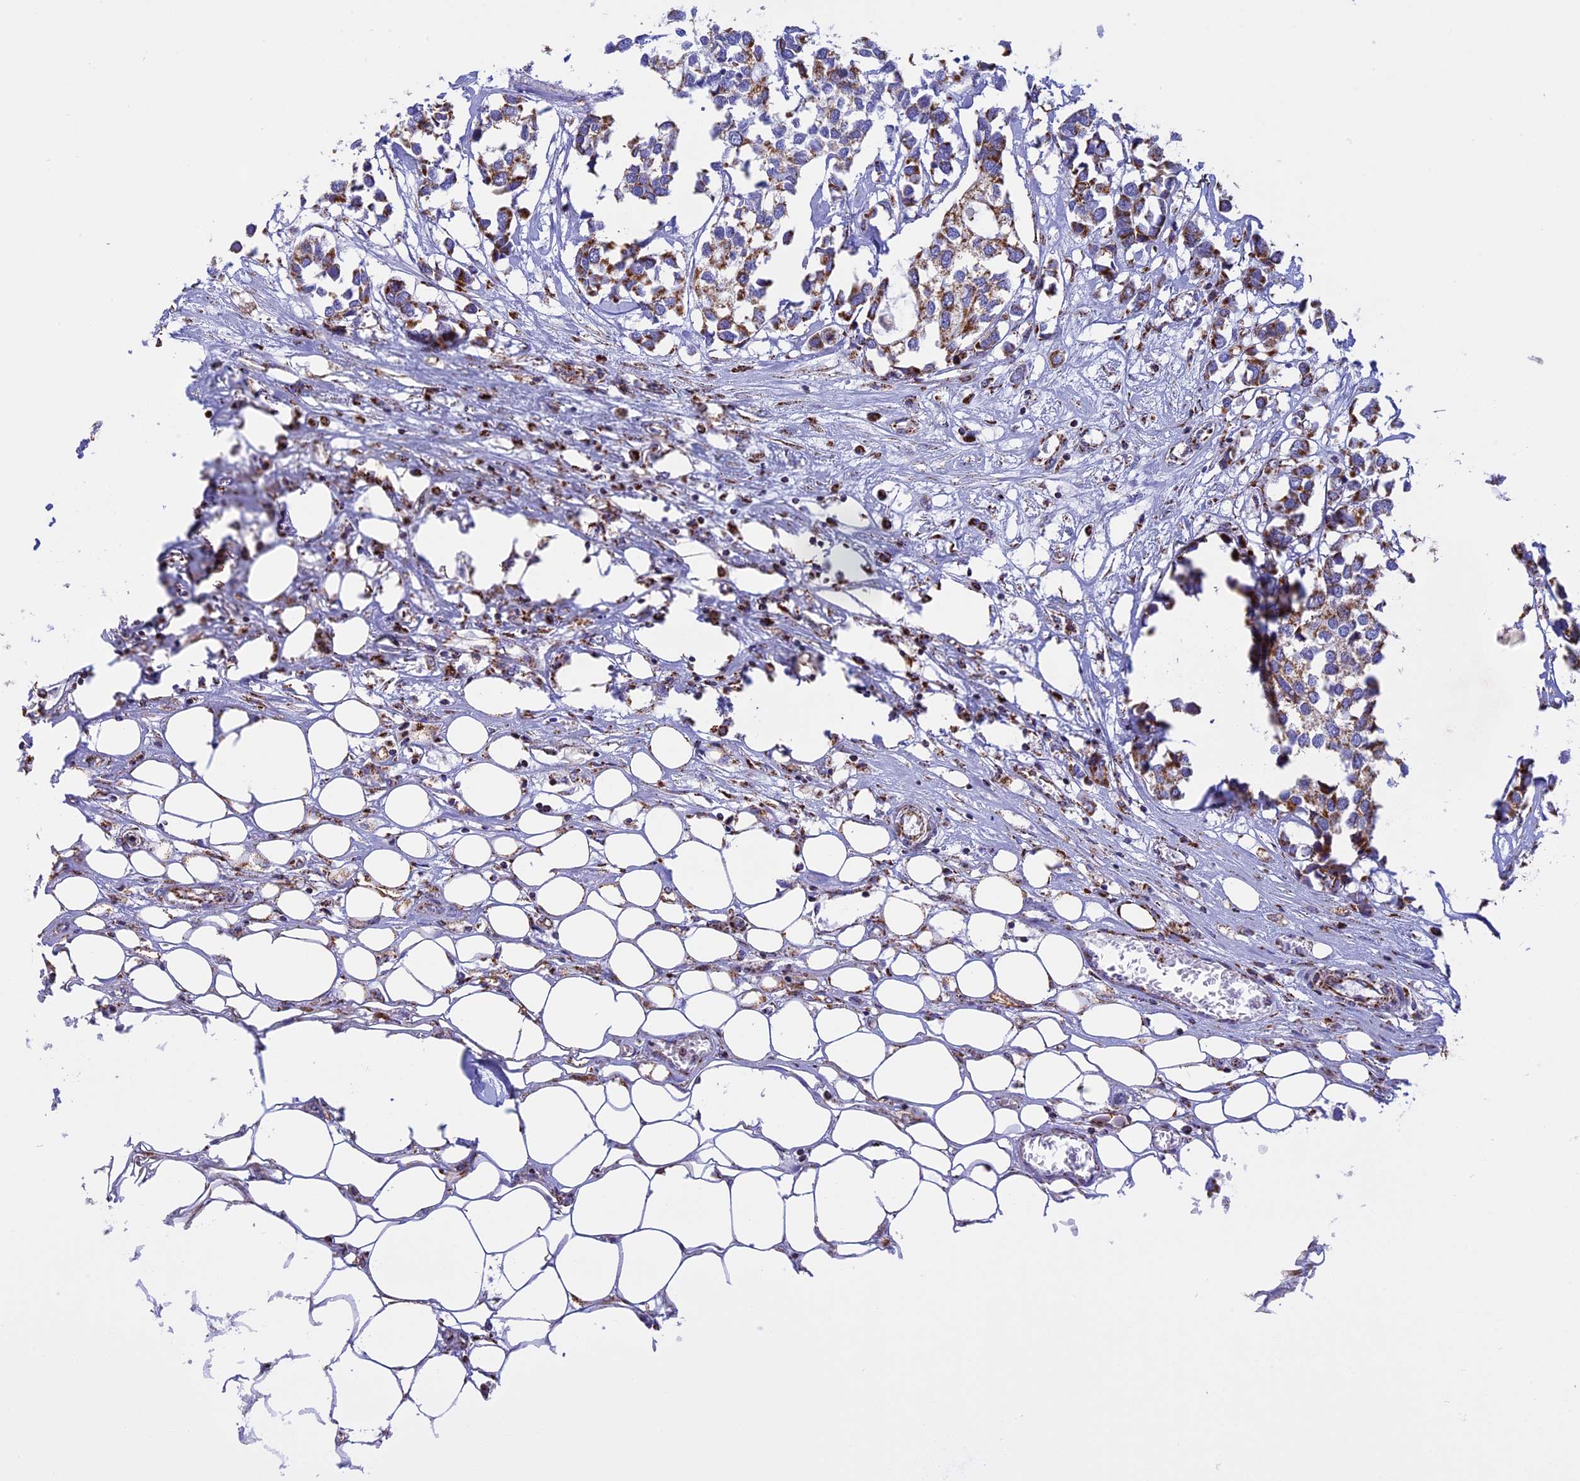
{"staining": {"intensity": "moderate", "quantity": ">75%", "location": "cytoplasmic/membranous"}, "tissue": "breast cancer", "cell_type": "Tumor cells", "image_type": "cancer", "snomed": [{"axis": "morphology", "description": "Duct carcinoma"}, {"axis": "topography", "description": "Breast"}], "caption": "A micrograph showing moderate cytoplasmic/membranous staining in about >75% of tumor cells in infiltrating ductal carcinoma (breast), as visualized by brown immunohistochemical staining.", "gene": "KCNG1", "patient": {"sex": "female", "age": 83}}